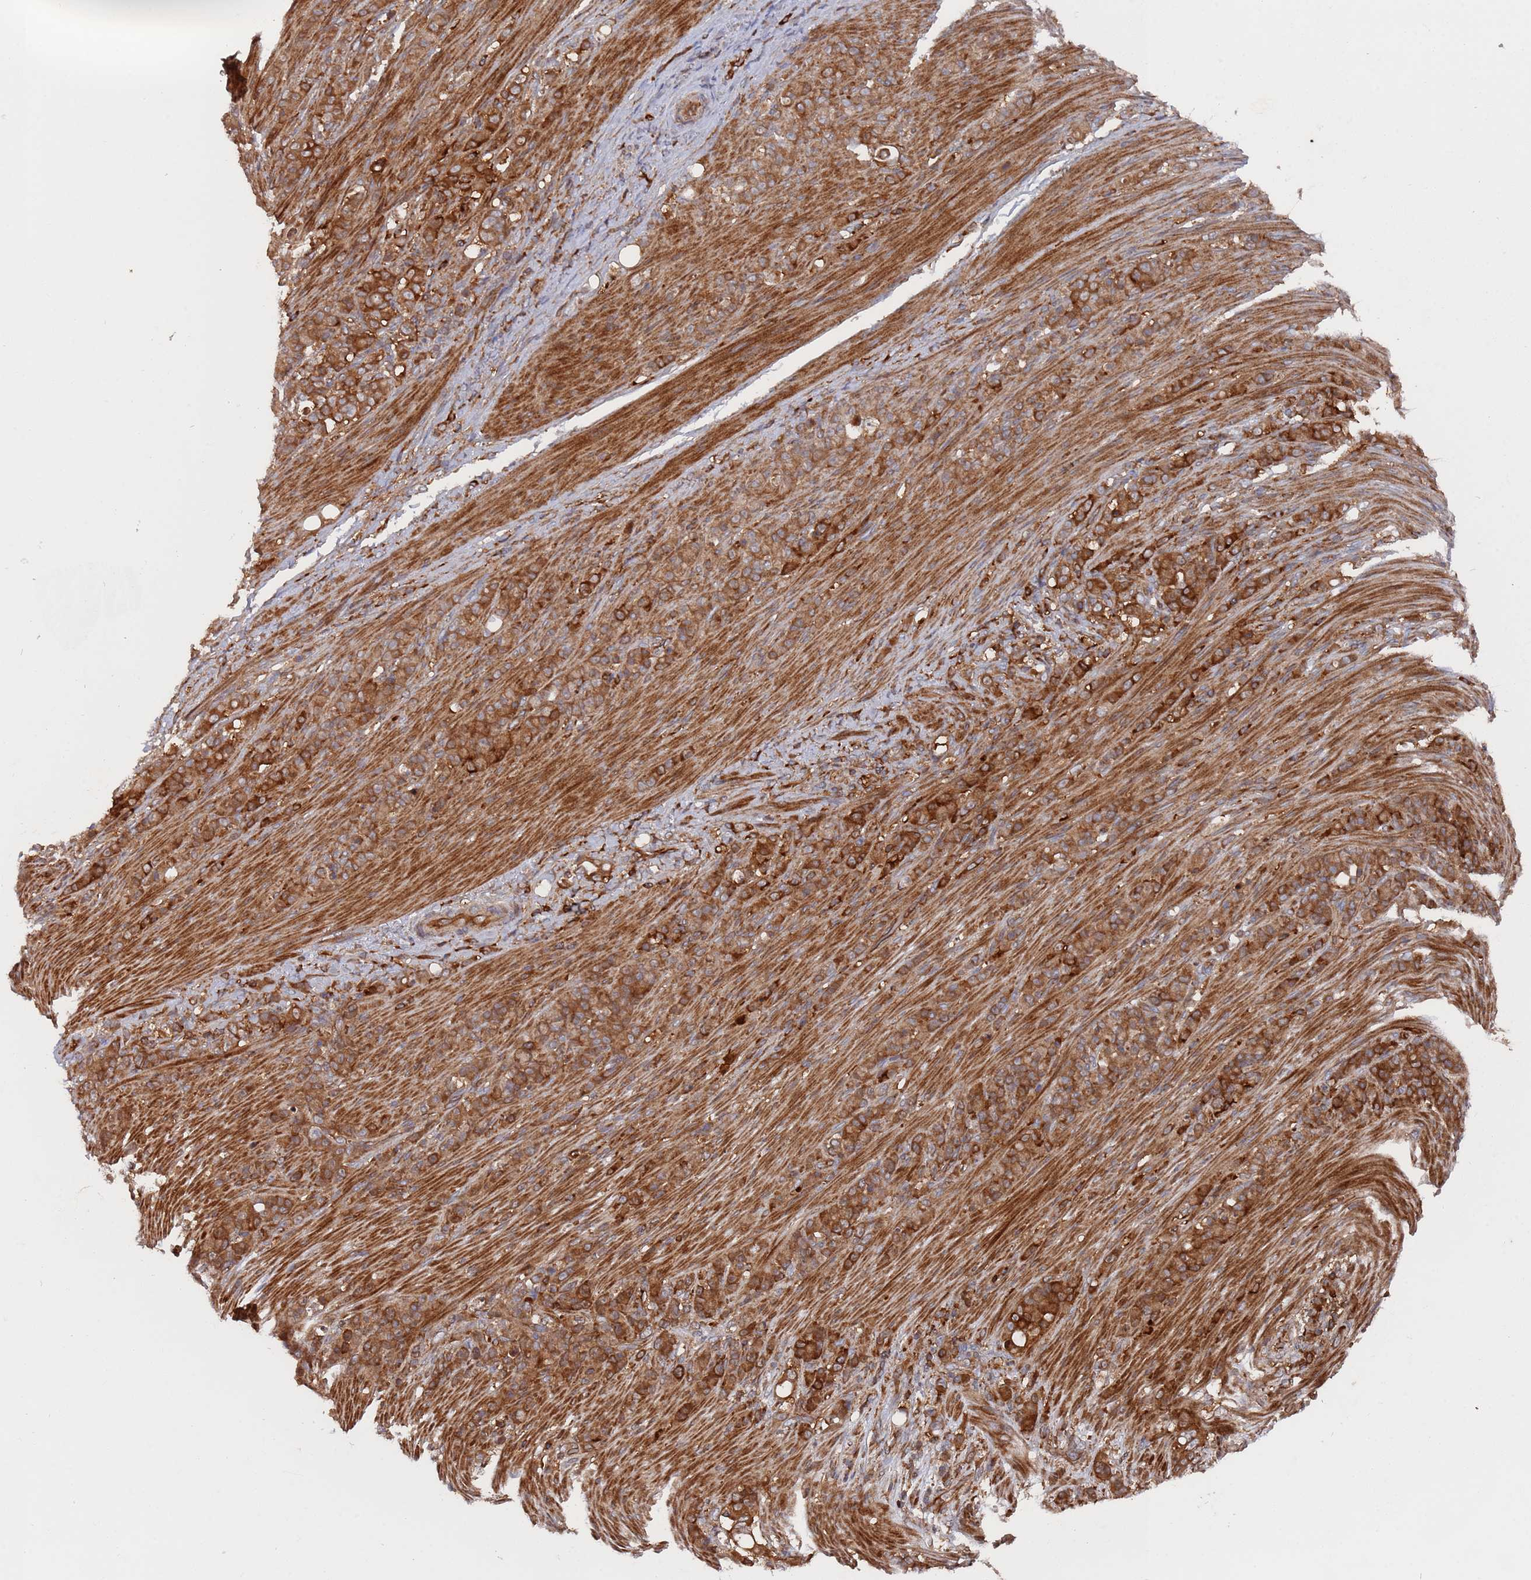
{"staining": {"intensity": "moderate", "quantity": ">75%", "location": "cytoplasmic/membranous"}, "tissue": "stomach cancer", "cell_type": "Tumor cells", "image_type": "cancer", "snomed": [{"axis": "morphology", "description": "Adenocarcinoma, NOS"}, {"axis": "topography", "description": "Stomach"}], "caption": "Immunohistochemistry (IHC) histopathology image of neoplastic tissue: human adenocarcinoma (stomach) stained using immunohistochemistry (IHC) displays medium levels of moderate protein expression localized specifically in the cytoplasmic/membranous of tumor cells, appearing as a cytoplasmic/membranous brown color.", "gene": "DDX60", "patient": {"sex": "female", "age": 79}}